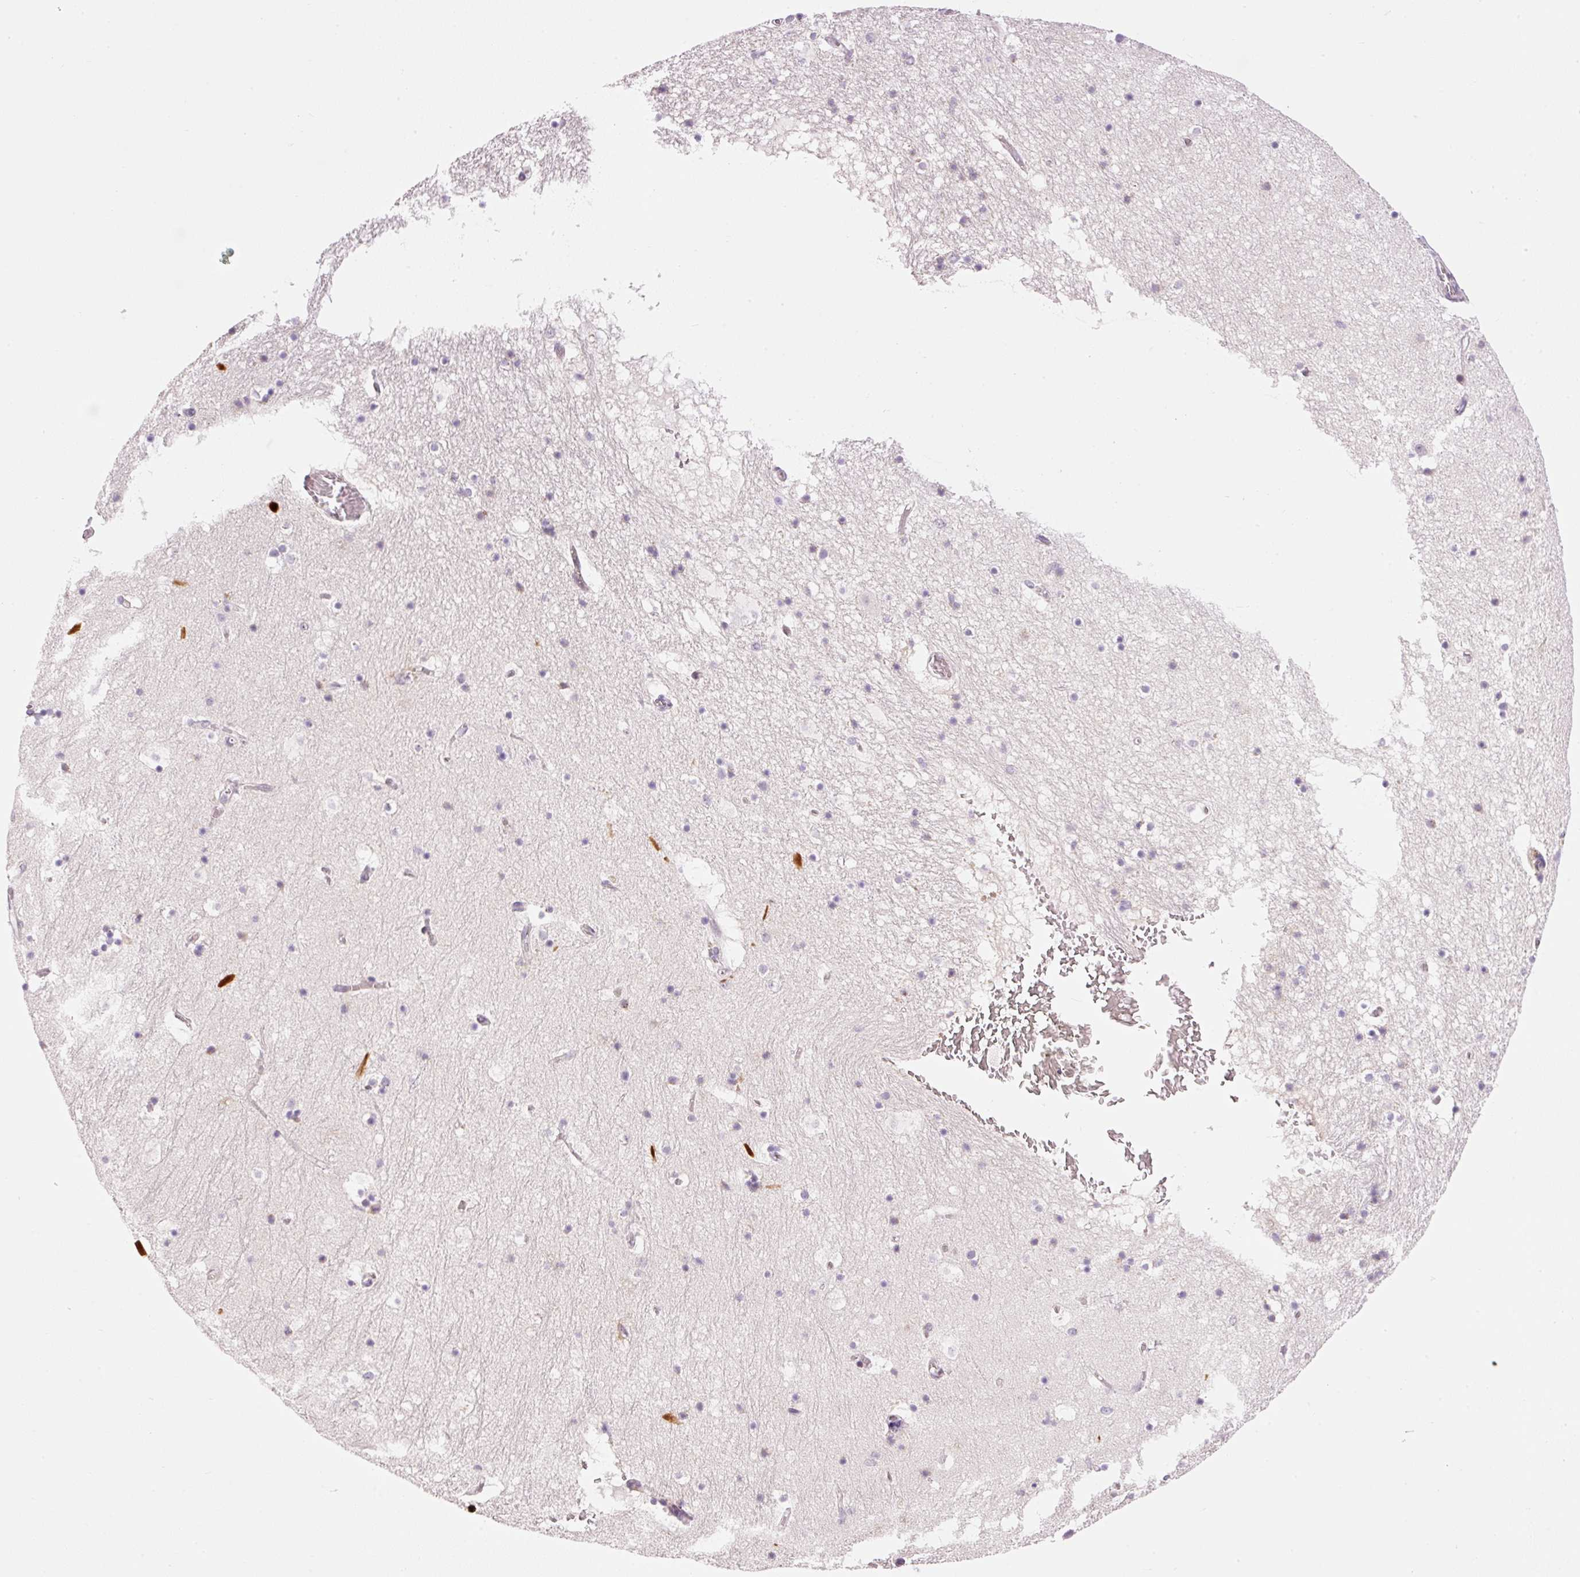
{"staining": {"intensity": "negative", "quantity": "none", "location": "none"}, "tissue": "hippocampus", "cell_type": "Glial cells", "image_type": "normal", "snomed": [{"axis": "morphology", "description": "Normal tissue, NOS"}, {"axis": "topography", "description": "Hippocampus"}], "caption": "Micrograph shows no significant protein staining in glial cells of benign hippocampus. (DAB (3,3'-diaminobenzidine) IHC with hematoxylin counter stain).", "gene": "HNF1A", "patient": {"sex": "female", "age": 52}}